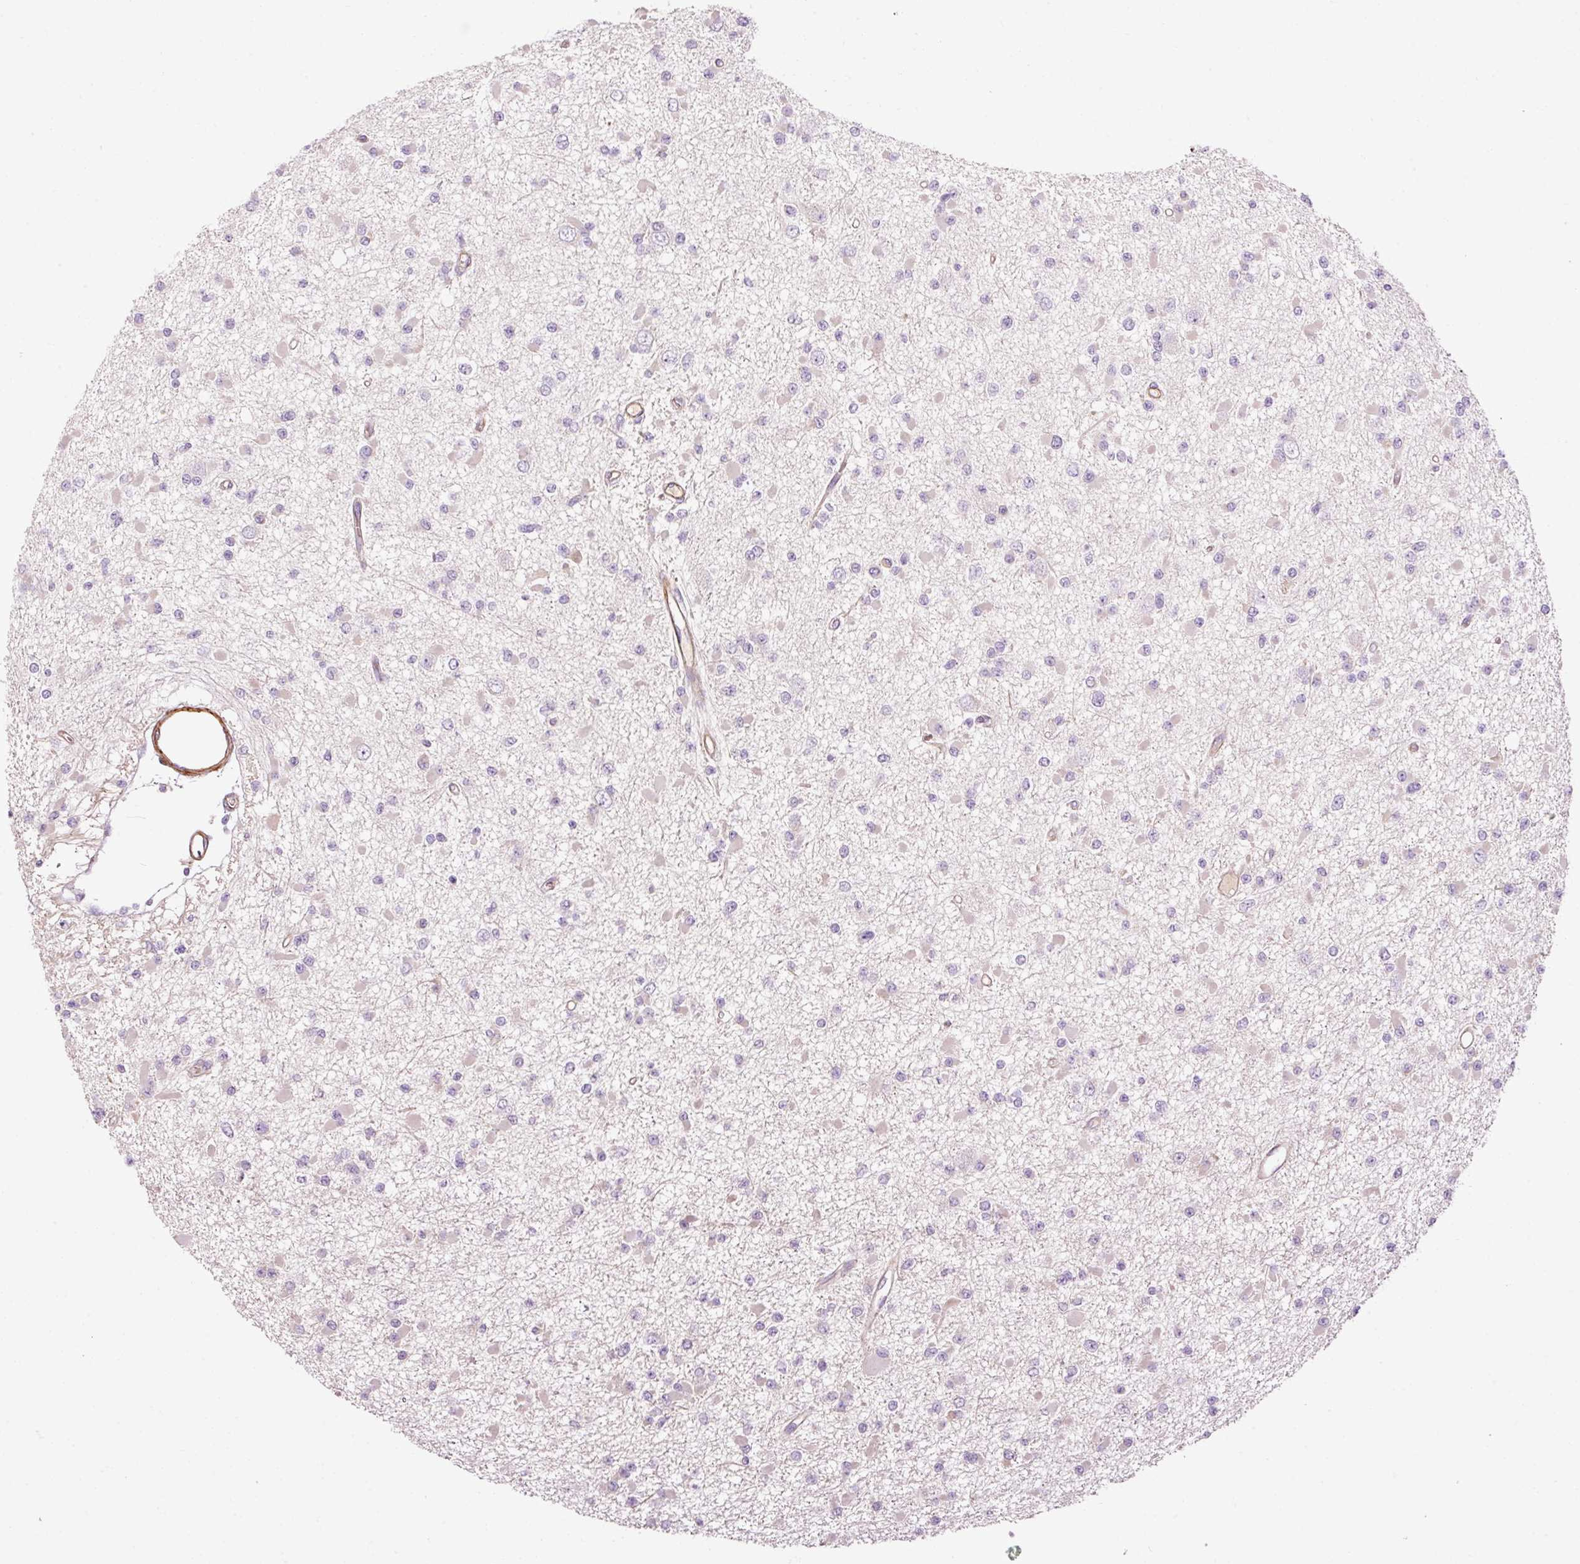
{"staining": {"intensity": "negative", "quantity": "none", "location": "none"}, "tissue": "glioma", "cell_type": "Tumor cells", "image_type": "cancer", "snomed": [{"axis": "morphology", "description": "Glioma, malignant, Low grade"}, {"axis": "topography", "description": "Brain"}], "caption": "Immunohistochemistry (IHC) histopathology image of neoplastic tissue: human low-grade glioma (malignant) stained with DAB reveals no significant protein positivity in tumor cells. The staining was performed using DAB (3,3'-diaminobenzidine) to visualize the protein expression in brown, while the nuclei were stained in blue with hematoxylin (Magnification: 20x).", "gene": "ANKRD20A1", "patient": {"sex": "female", "age": 22}}